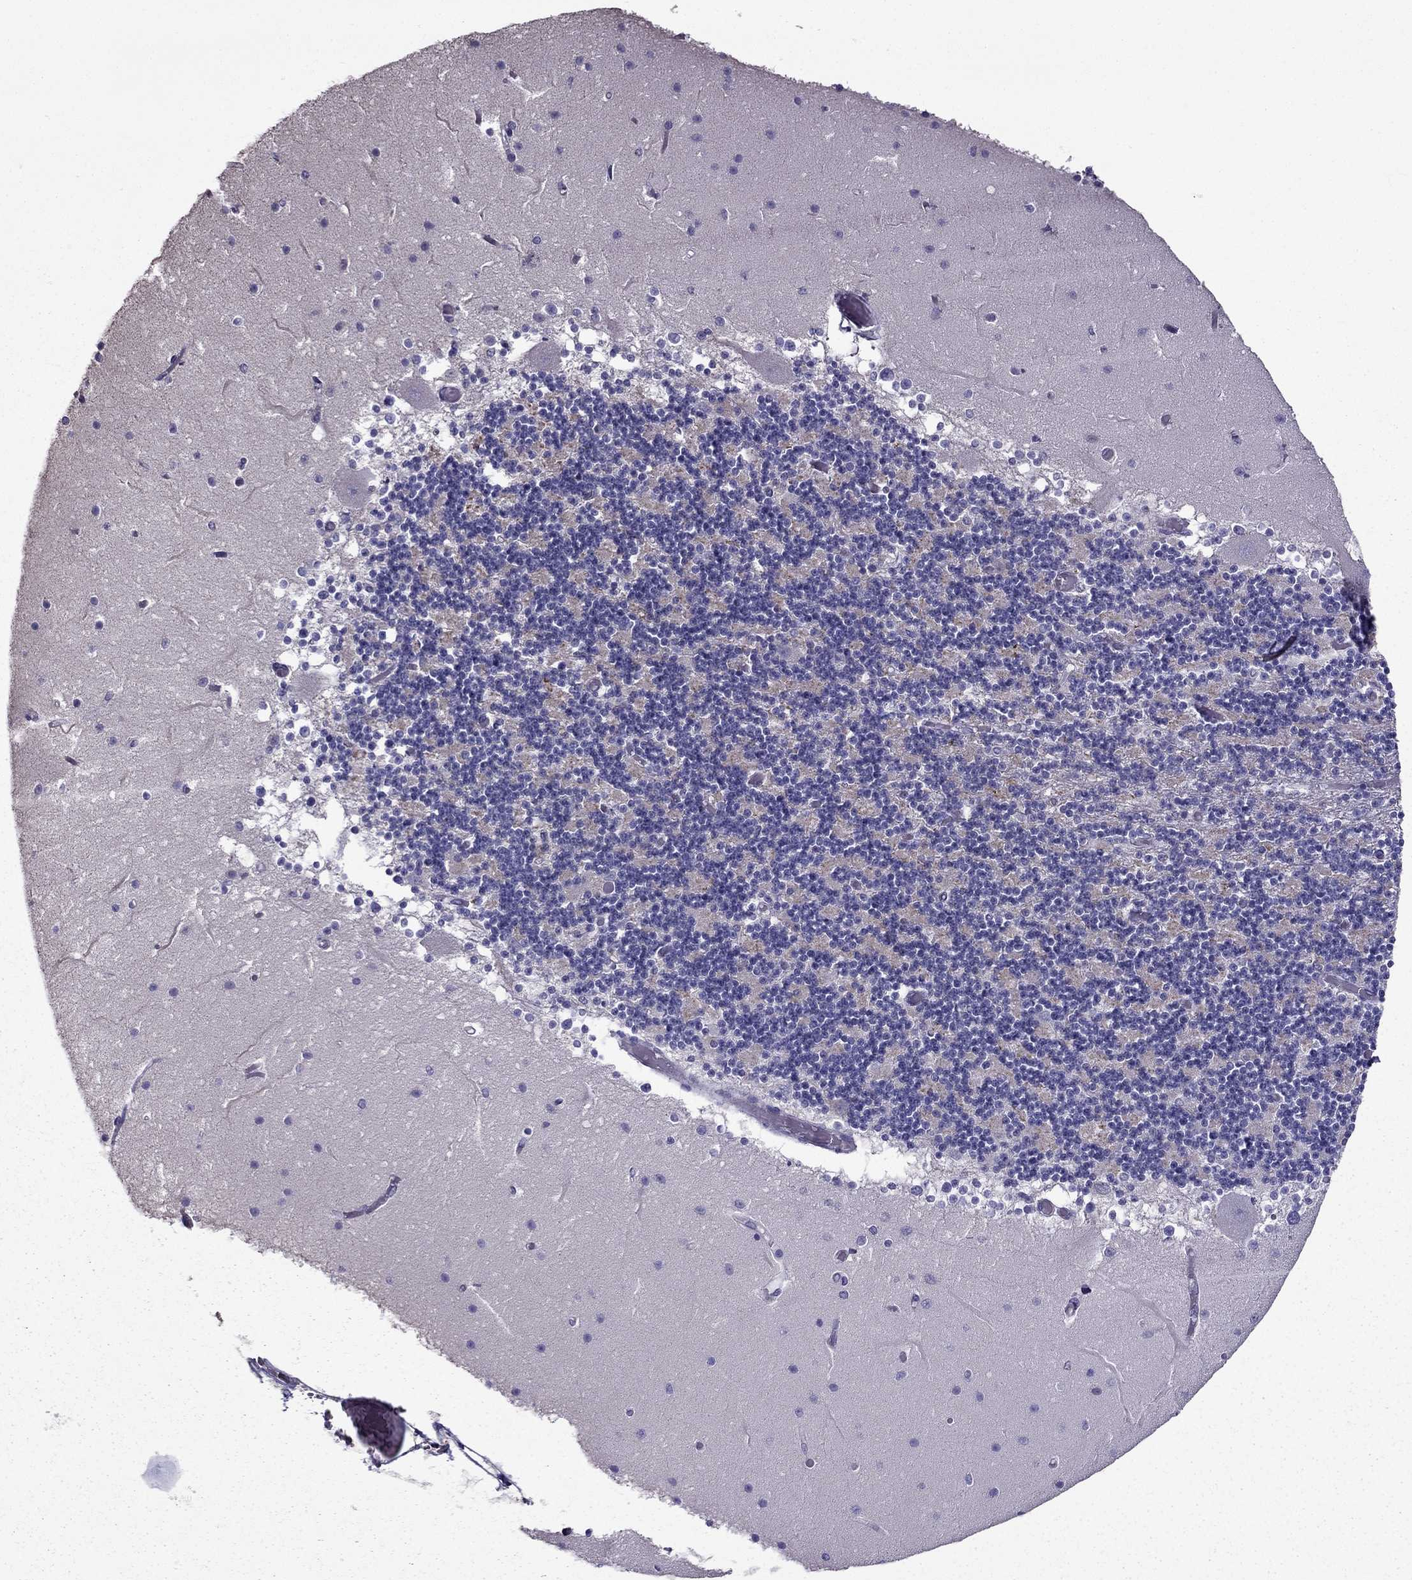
{"staining": {"intensity": "negative", "quantity": "none", "location": "none"}, "tissue": "cerebellum", "cell_type": "Cells in granular layer", "image_type": "normal", "snomed": [{"axis": "morphology", "description": "Normal tissue, NOS"}, {"axis": "topography", "description": "Cerebellum"}], "caption": "An IHC histopathology image of benign cerebellum is shown. There is no staining in cells in granular layer of cerebellum.", "gene": "AAK1", "patient": {"sex": "female", "age": 28}}